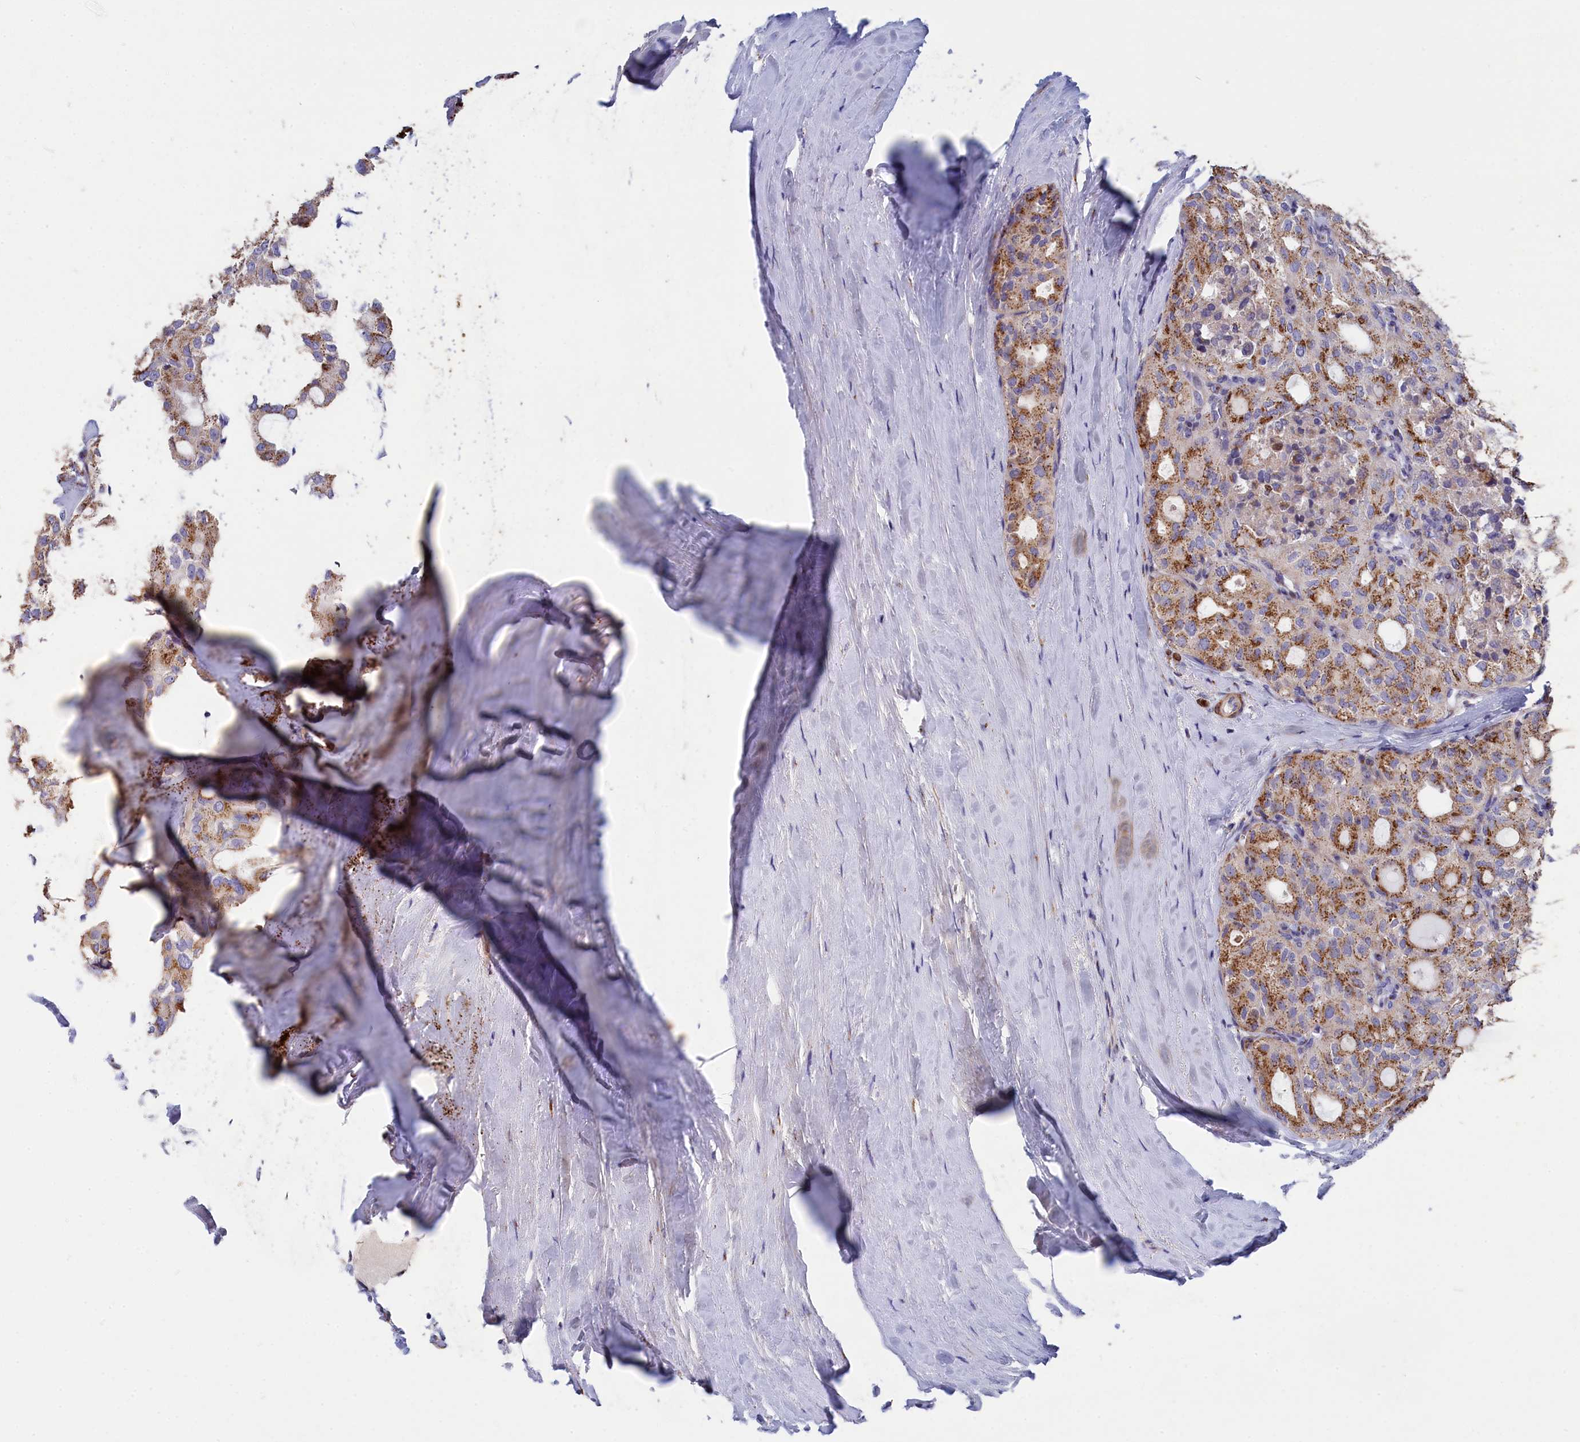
{"staining": {"intensity": "moderate", "quantity": "25%-75%", "location": "cytoplasmic/membranous"}, "tissue": "thyroid cancer", "cell_type": "Tumor cells", "image_type": "cancer", "snomed": [{"axis": "morphology", "description": "Follicular adenoma carcinoma, NOS"}, {"axis": "topography", "description": "Thyroid gland"}], "caption": "A brown stain highlights moderate cytoplasmic/membranous positivity of a protein in human thyroid follicular adenoma carcinoma tumor cells. (IHC, brightfield microscopy, high magnification).", "gene": "TUBGCP4", "patient": {"sex": "male", "age": 75}}